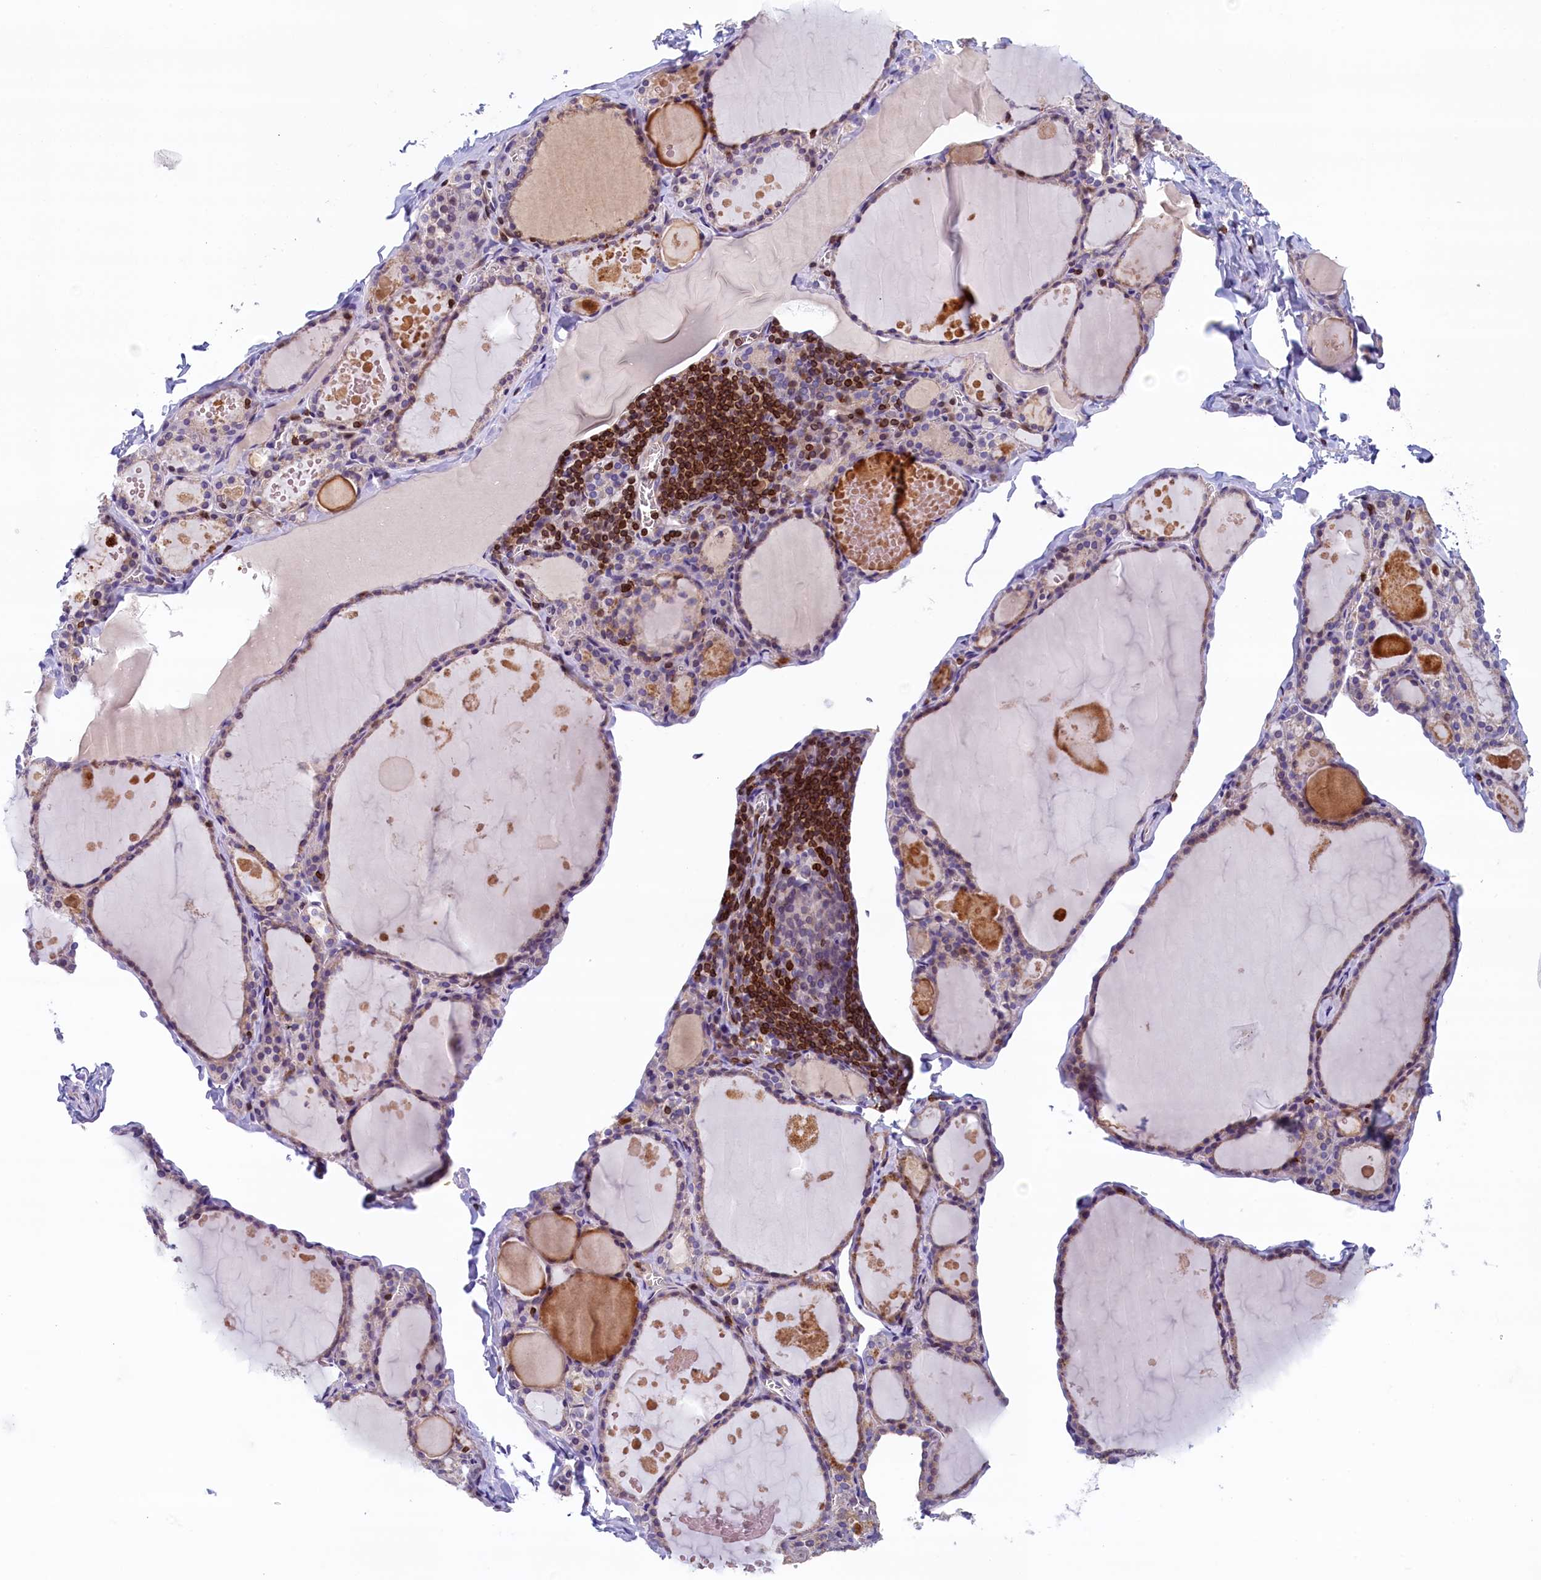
{"staining": {"intensity": "weak", "quantity": ">75%", "location": "cytoplasmic/membranous"}, "tissue": "thyroid gland", "cell_type": "Glandular cells", "image_type": "normal", "snomed": [{"axis": "morphology", "description": "Normal tissue, NOS"}, {"axis": "topography", "description": "Thyroid gland"}], "caption": "Human thyroid gland stained for a protein (brown) exhibits weak cytoplasmic/membranous positive expression in about >75% of glandular cells.", "gene": "TRAF3IP3", "patient": {"sex": "male", "age": 56}}